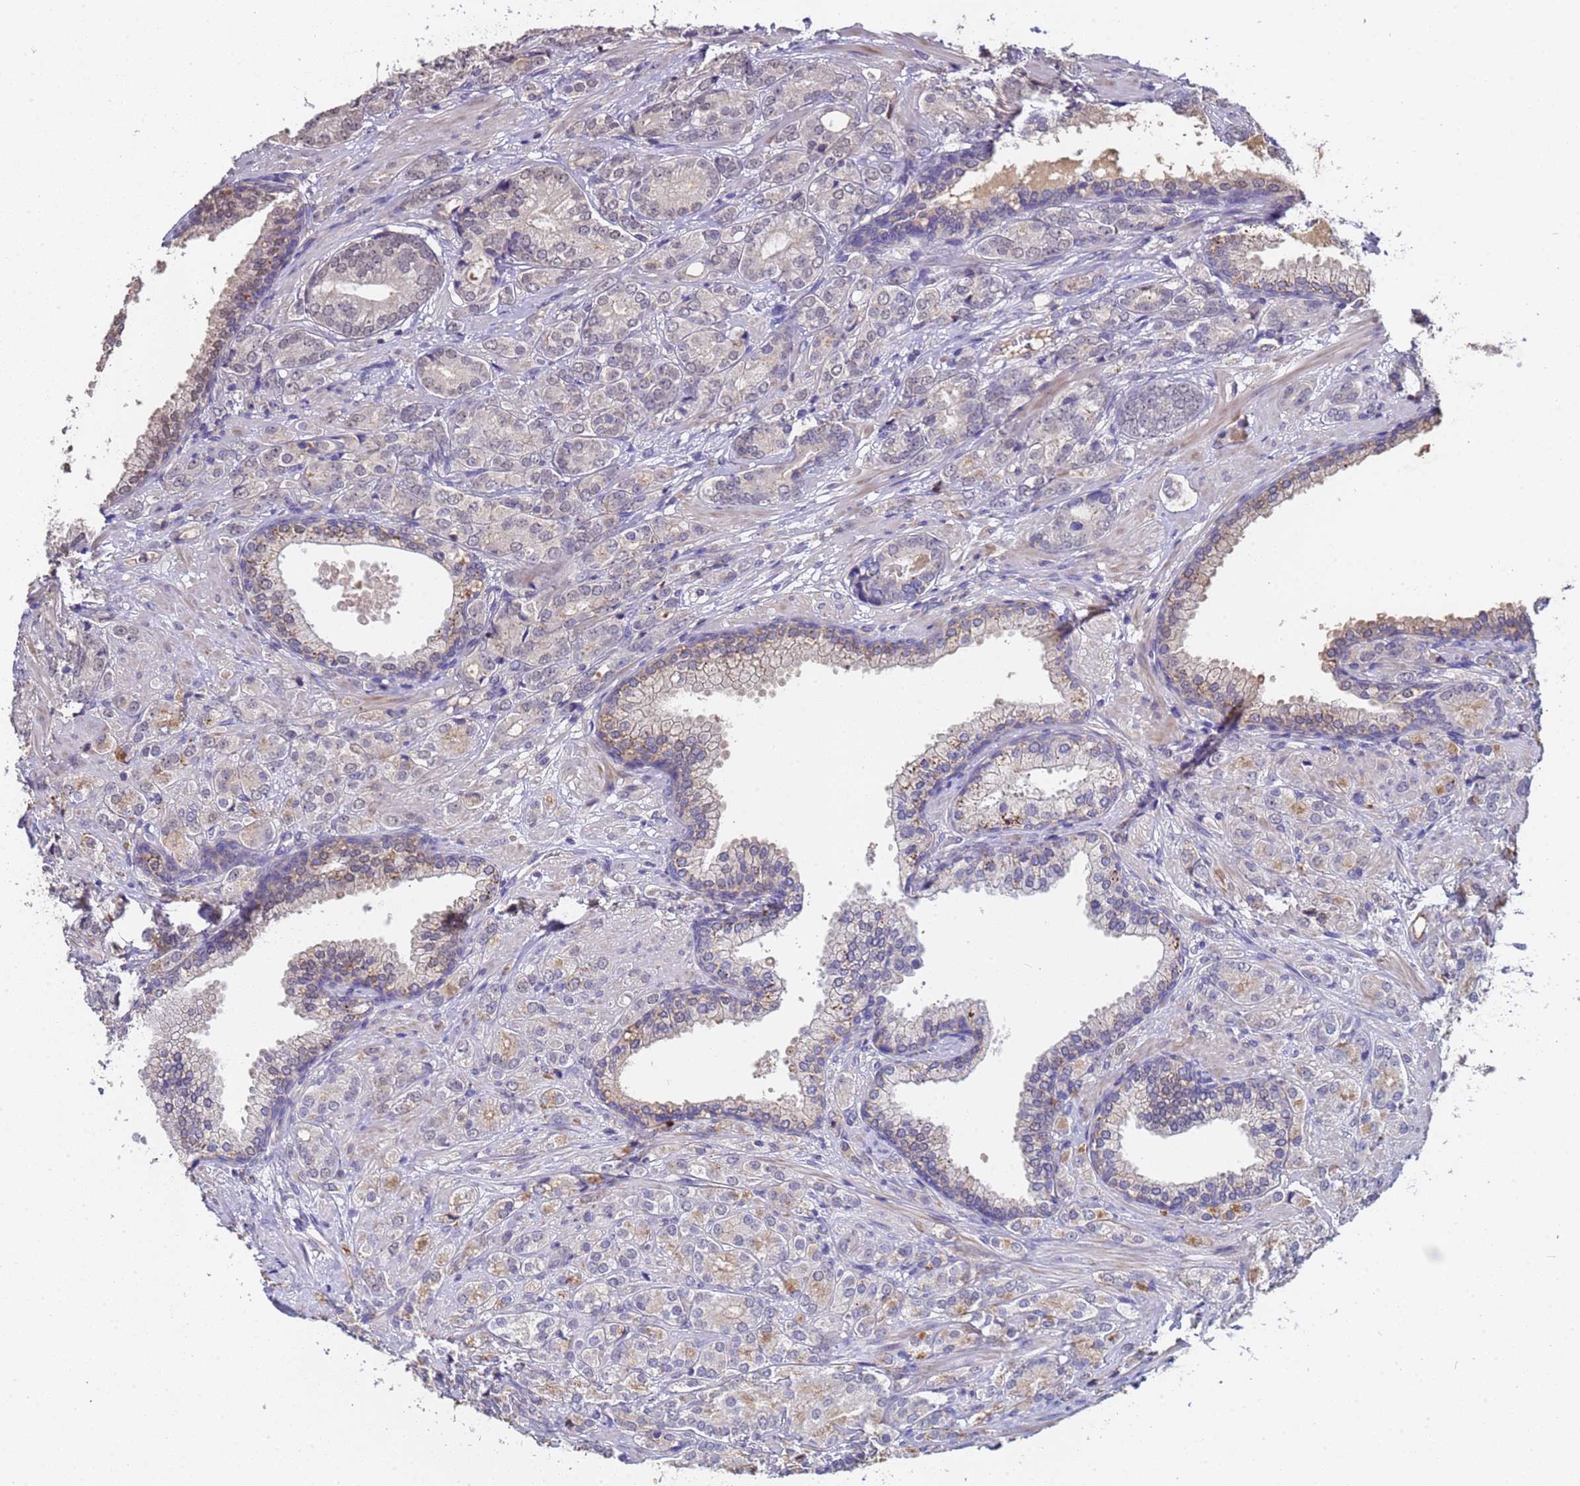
{"staining": {"intensity": "negative", "quantity": "none", "location": "none"}, "tissue": "prostate cancer", "cell_type": "Tumor cells", "image_type": "cancer", "snomed": [{"axis": "morphology", "description": "Adenocarcinoma, High grade"}, {"axis": "topography", "description": "Prostate"}], "caption": "Tumor cells are negative for brown protein staining in prostate cancer.", "gene": "ZNF248", "patient": {"sex": "male", "age": 60}}